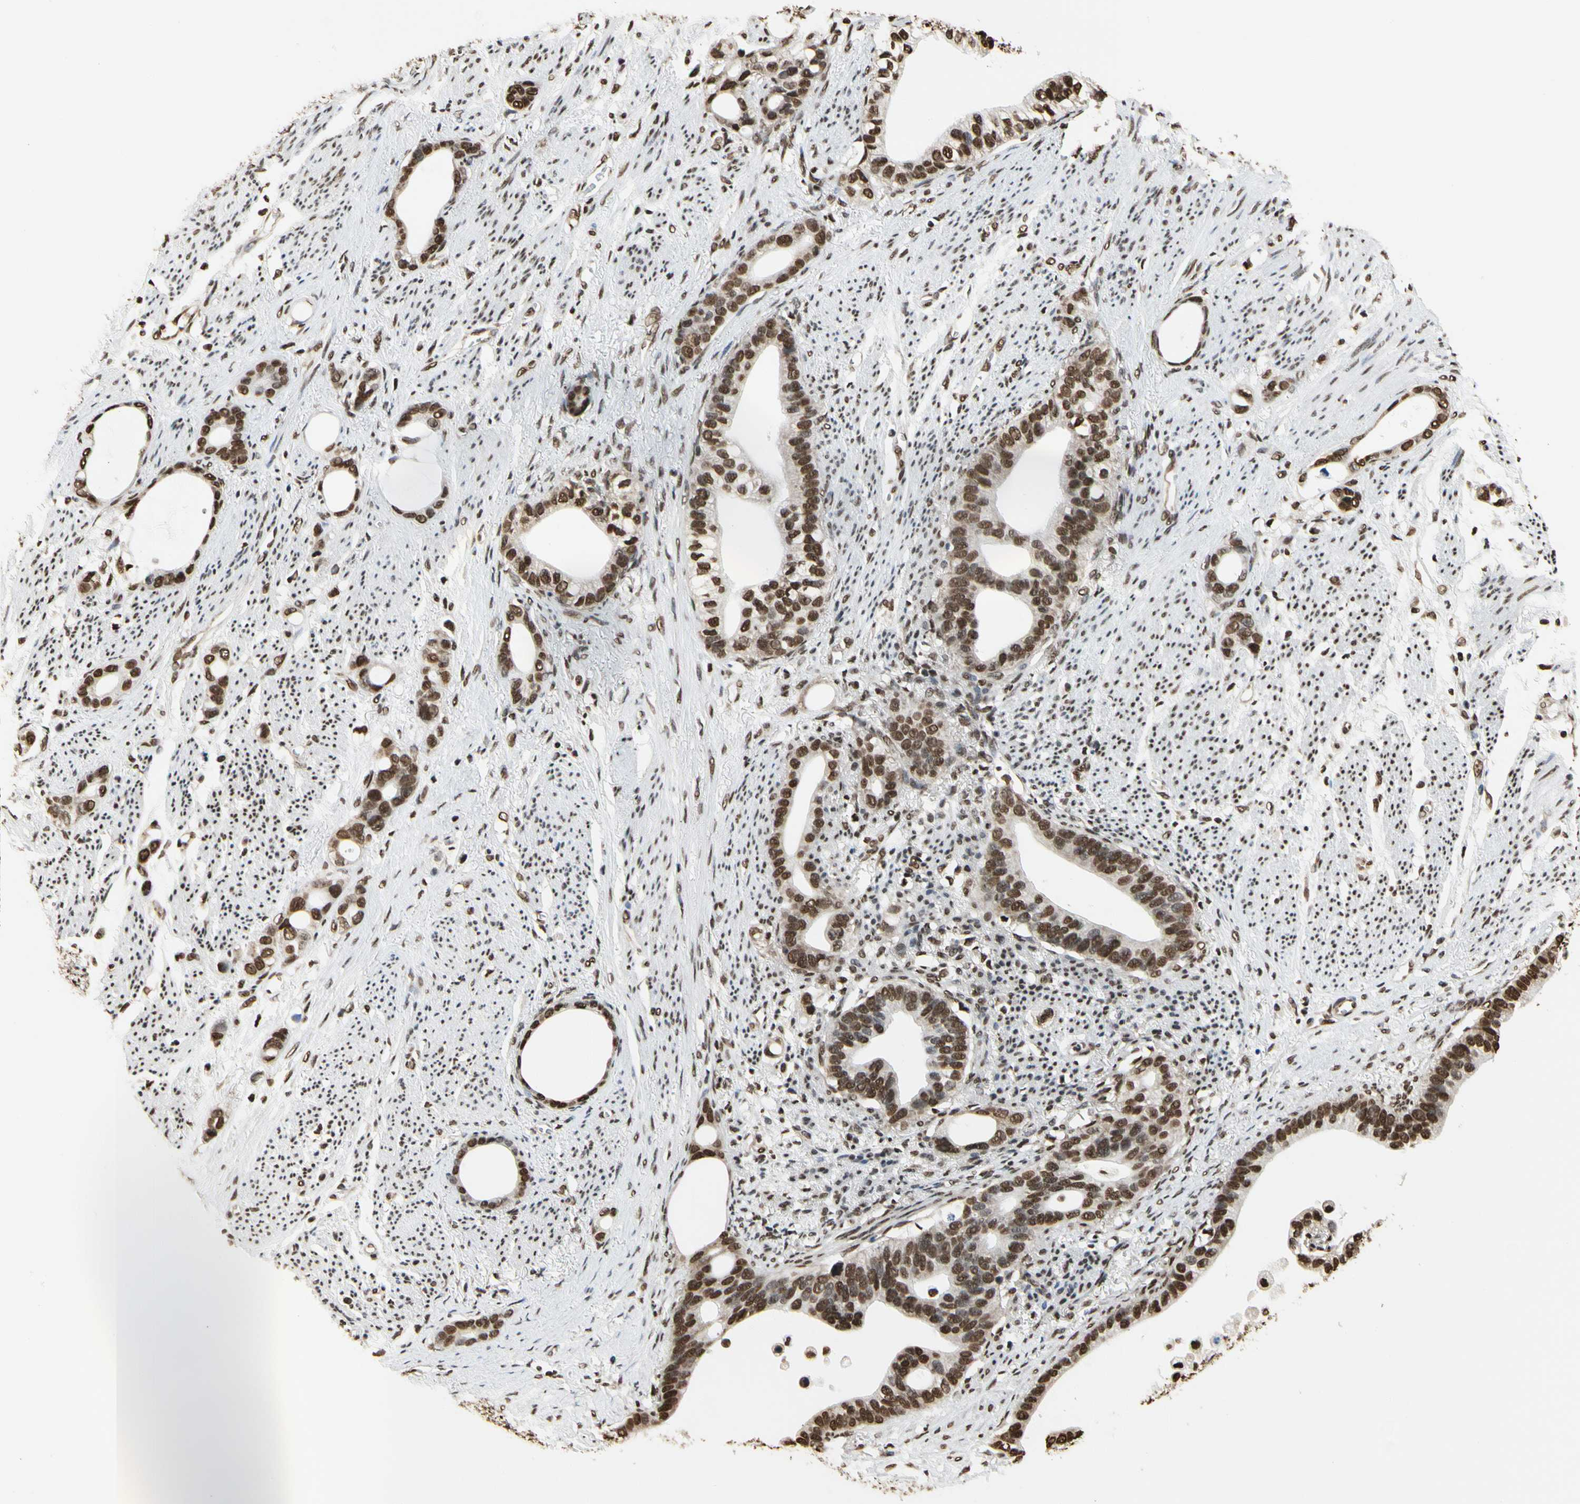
{"staining": {"intensity": "strong", "quantity": ">75%", "location": "nuclear"}, "tissue": "stomach cancer", "cell_type": "Tumor cells", "image_type": "cancer", "snomed": [{"axis": "morphology", "description": "Adenocarcinoma, NOS"}, {"axis": "topography", "description": "Stomach"}], "caption": "A brown stain highlights strong nuclear expression of a protein in human stomach cancer (adenocarcinoma) tumor cells. The staining was performed using DAB to visualize the protein expression in brown, while the nuclei were stained in blue with hematoxylin (Magnification: 20x).", "gene": "HNRNPK", "patient": {"sex": "female", "age": 75}}